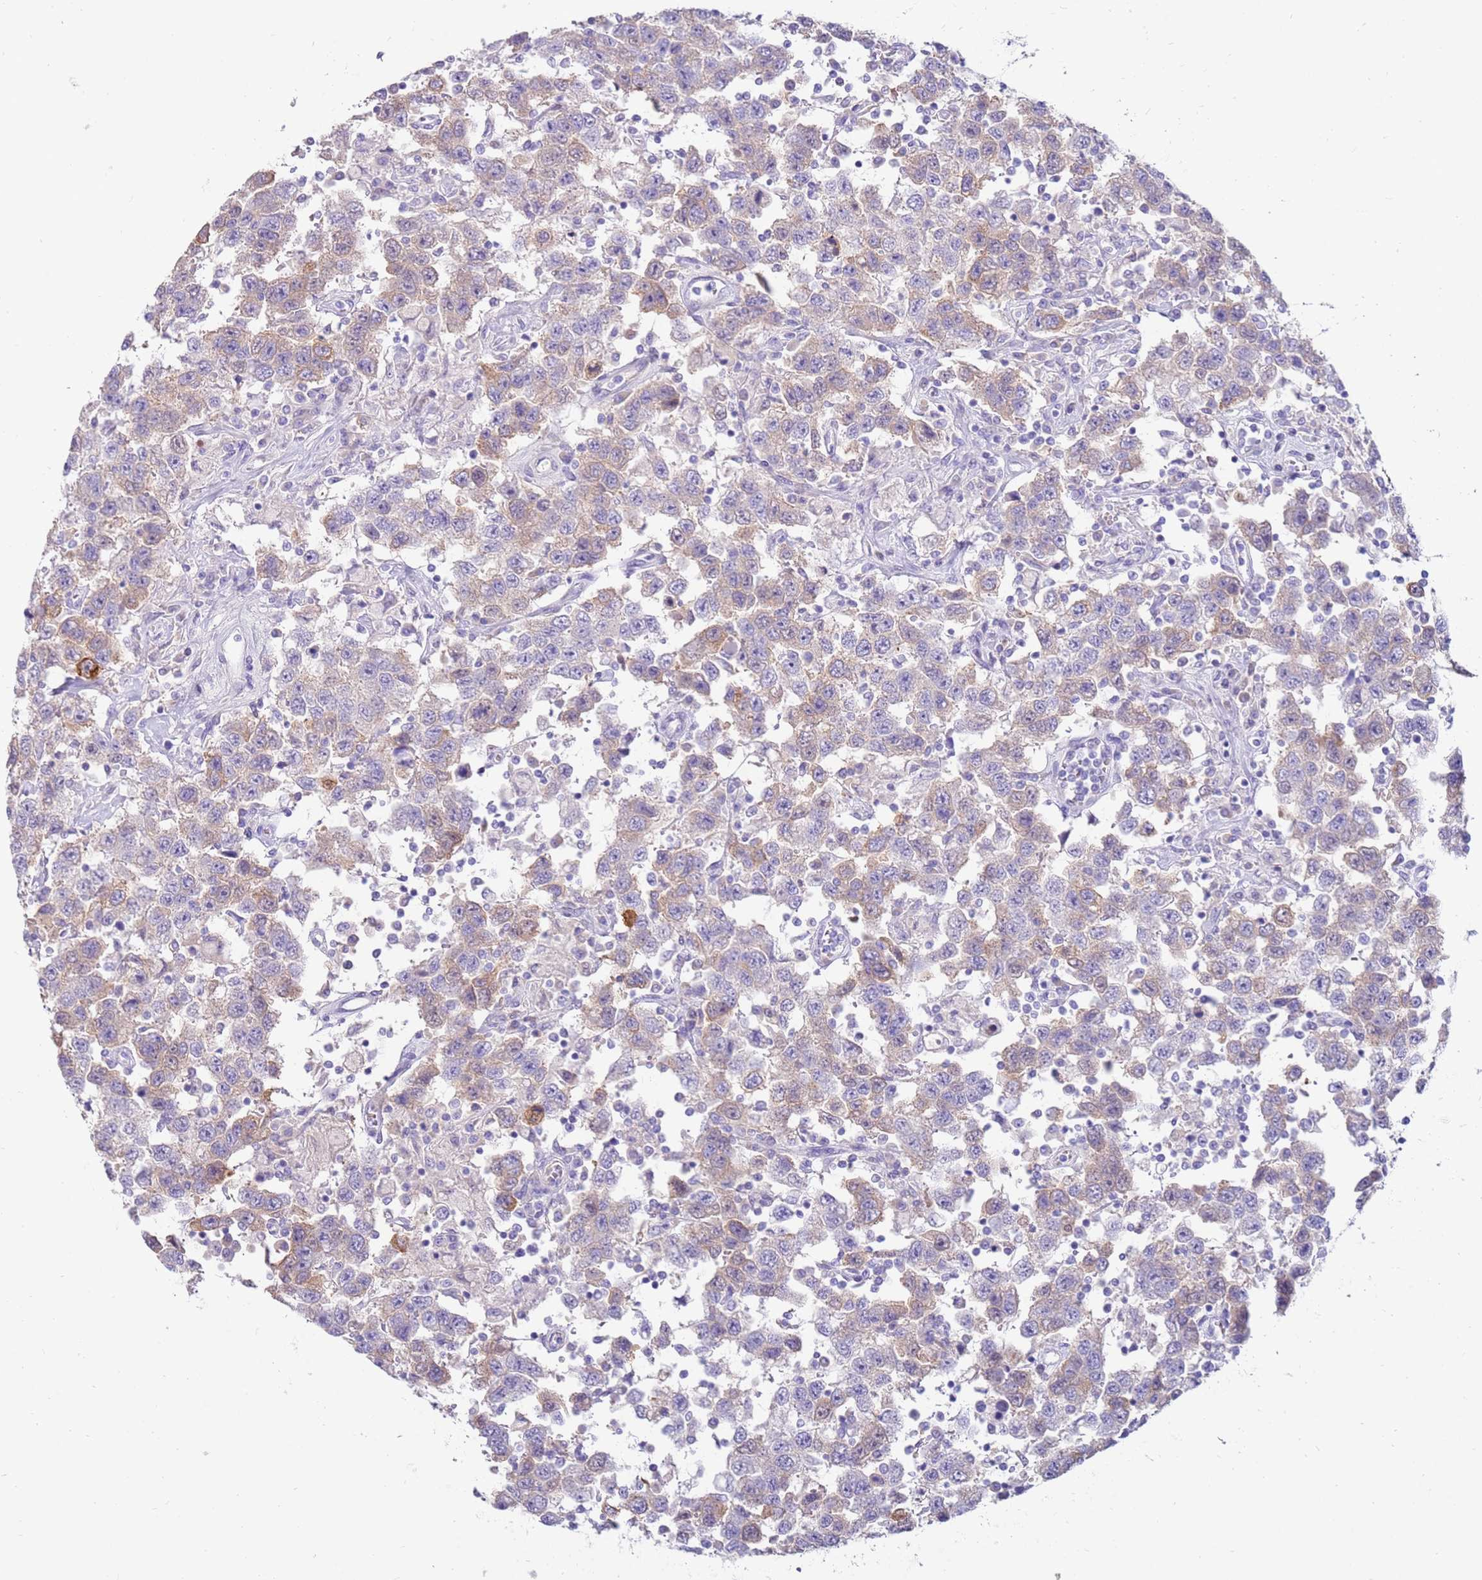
{"staining": {"intensity": "weak", "quantity": "25%-75%", "location": "cytoplasmic/membranous"}, "tissue": "testis cancer", "cell_type": "Tumor cells", "image_type": "cancer", "snomed": [{"axis": "morphology", "description": "Seminoma, NOS"}, {"axis": "topography", "description": "Testis"}], "caption": "This is a photomicrograph of IHC staining of testis seminoma, which shows weak staining in the cytoplasmic/membranous of tumor cells.", "gene": "EVPLL", "patient": {"sex": "male", "age": 41}}